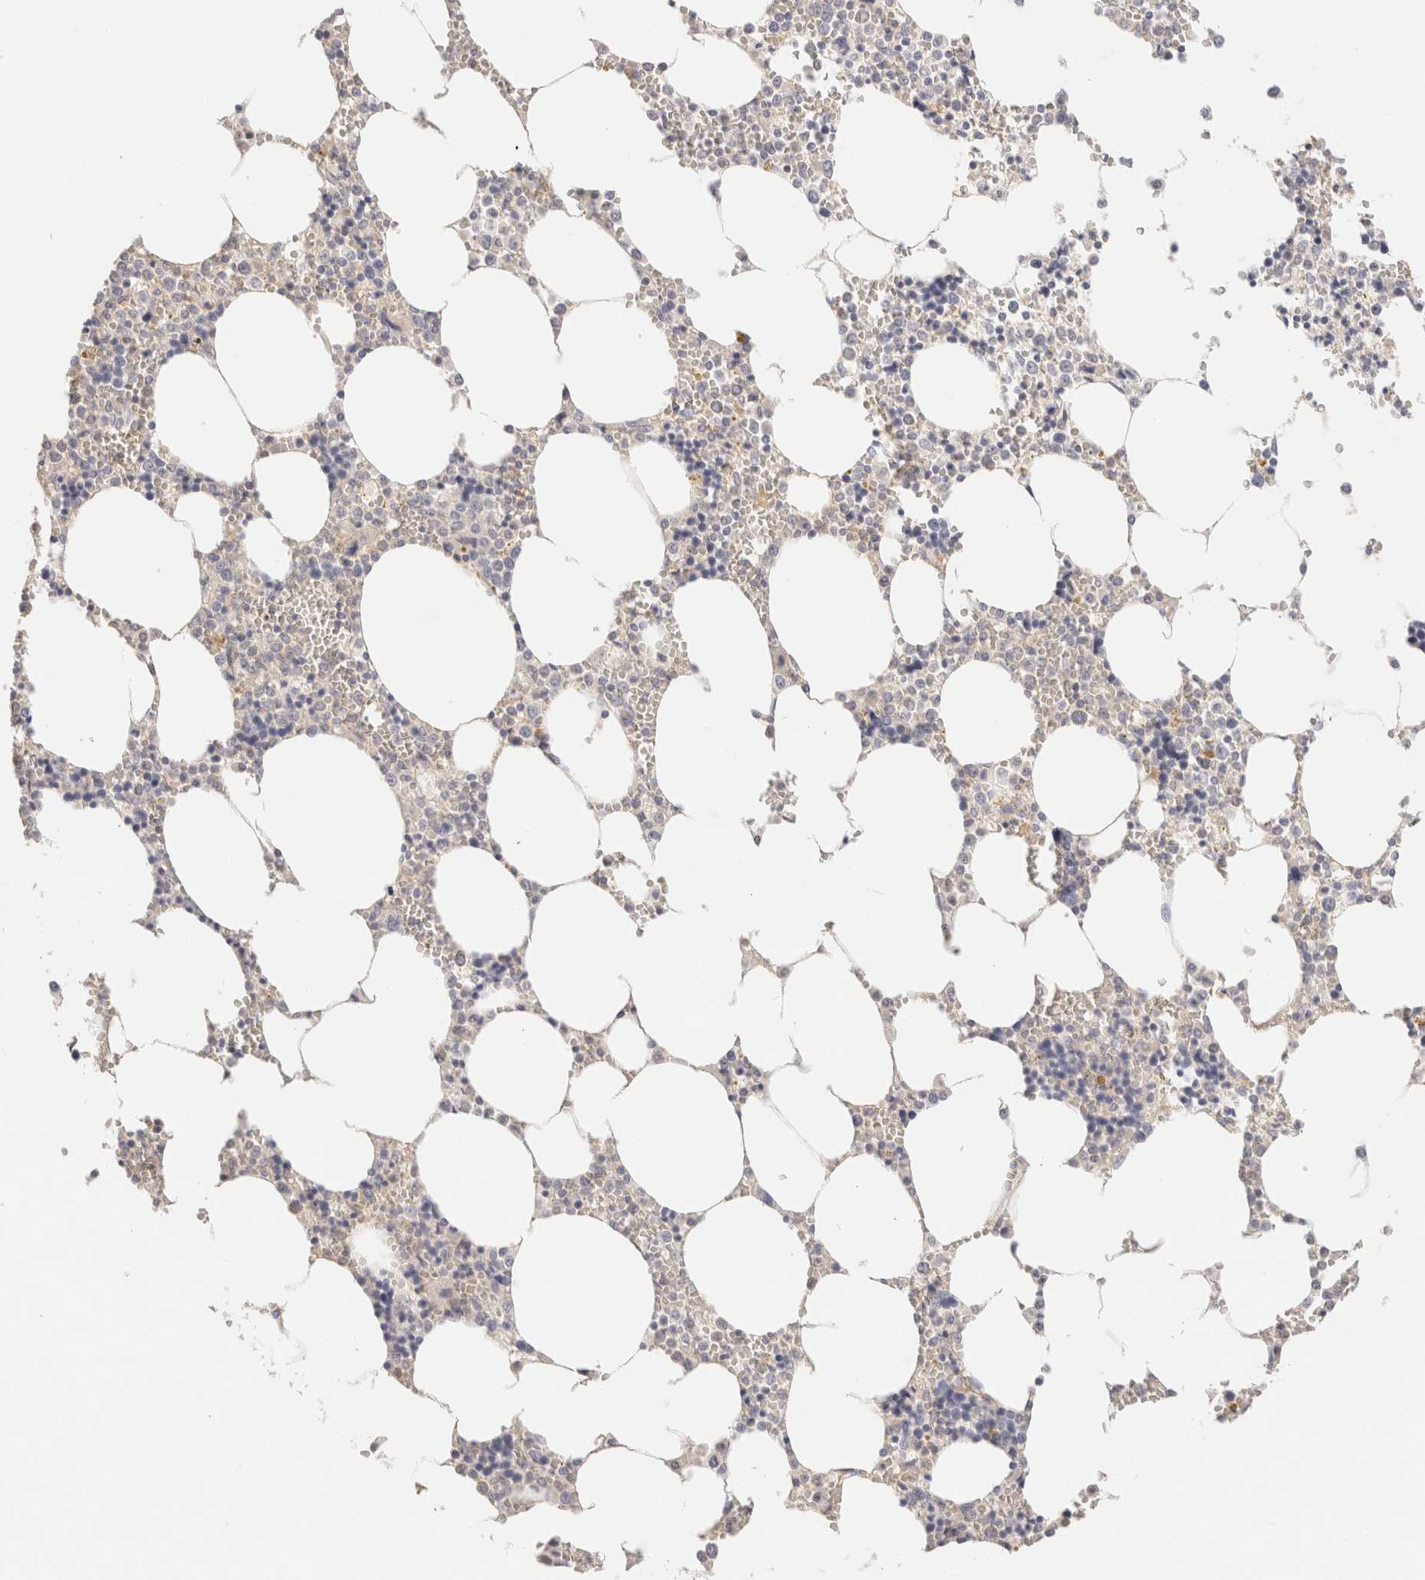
{"staining": {"intensity": "negative", "quantity": "none", "location": "none"}, "tissue": "bone marrow", "cell_type": "Hematopoietic cells", "image_type": "normal", "snomed": [{"axis": "morphology", "description": "Normal tissue, NOS"}, {"axis": "topography", "description": "Bone marrow"}], "caption": "Protein analysis of benign bone marrow displays no significant positivity in hematopoietic cells.", "gene": "SCGB2A2", "patient": {"sex": "male", "age": 70}}